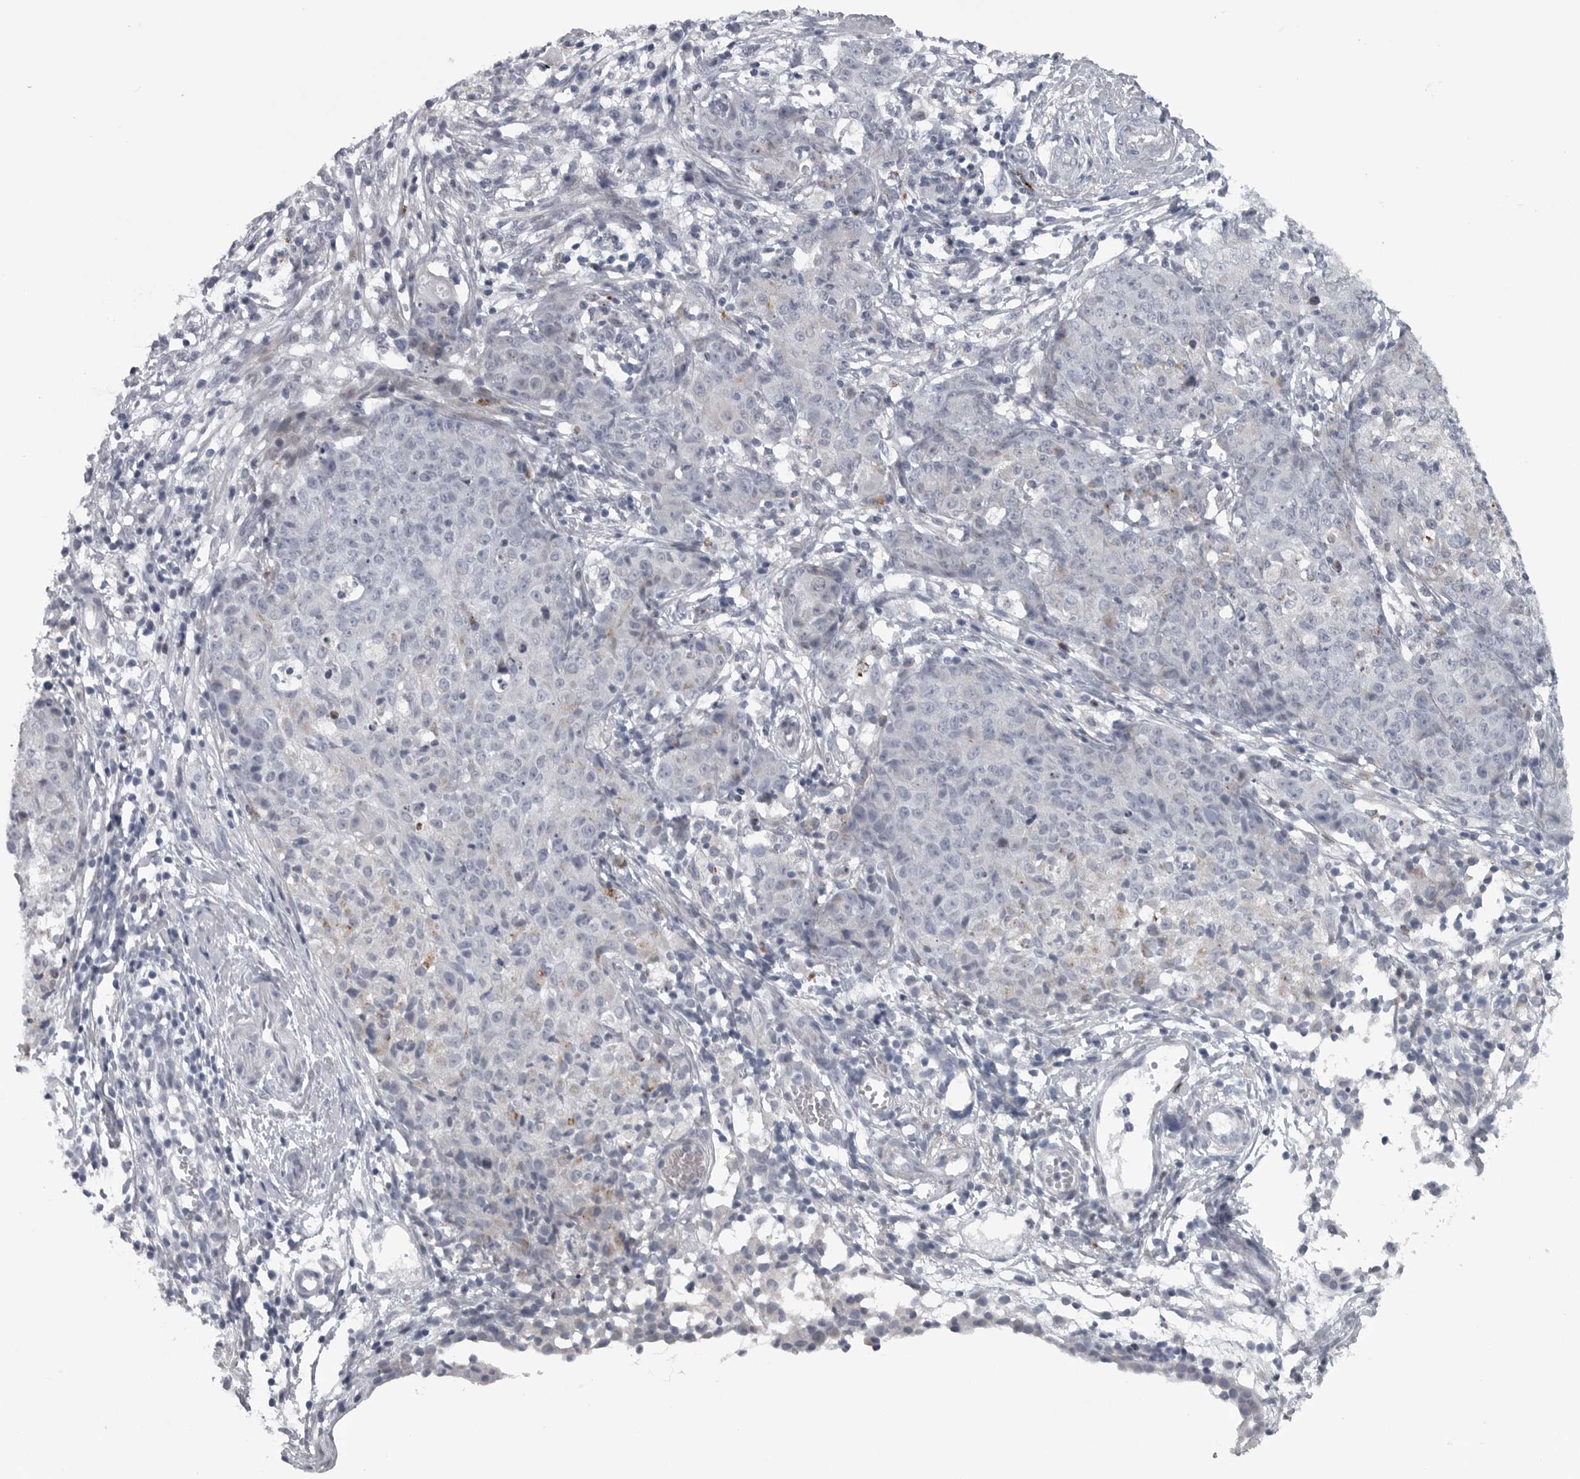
{"staining": {"intensity": "negative", "quantity": "none", "location": "none"}, "tissue": "ovarian cancer", "cell_type": "Tumor cells", "image_type": "cancer", "snomed": [{"axis": "morphology", "description": "Carcinoma, endometroid"}, {"axis": "topography", "description": "Ovary"}], "caption": "The image displays no significant expression in tumor cells of endometroid carcinoma (ovarian).", "gene": "LYSMD1", "patient": {"sex": "female", "age": 42}}